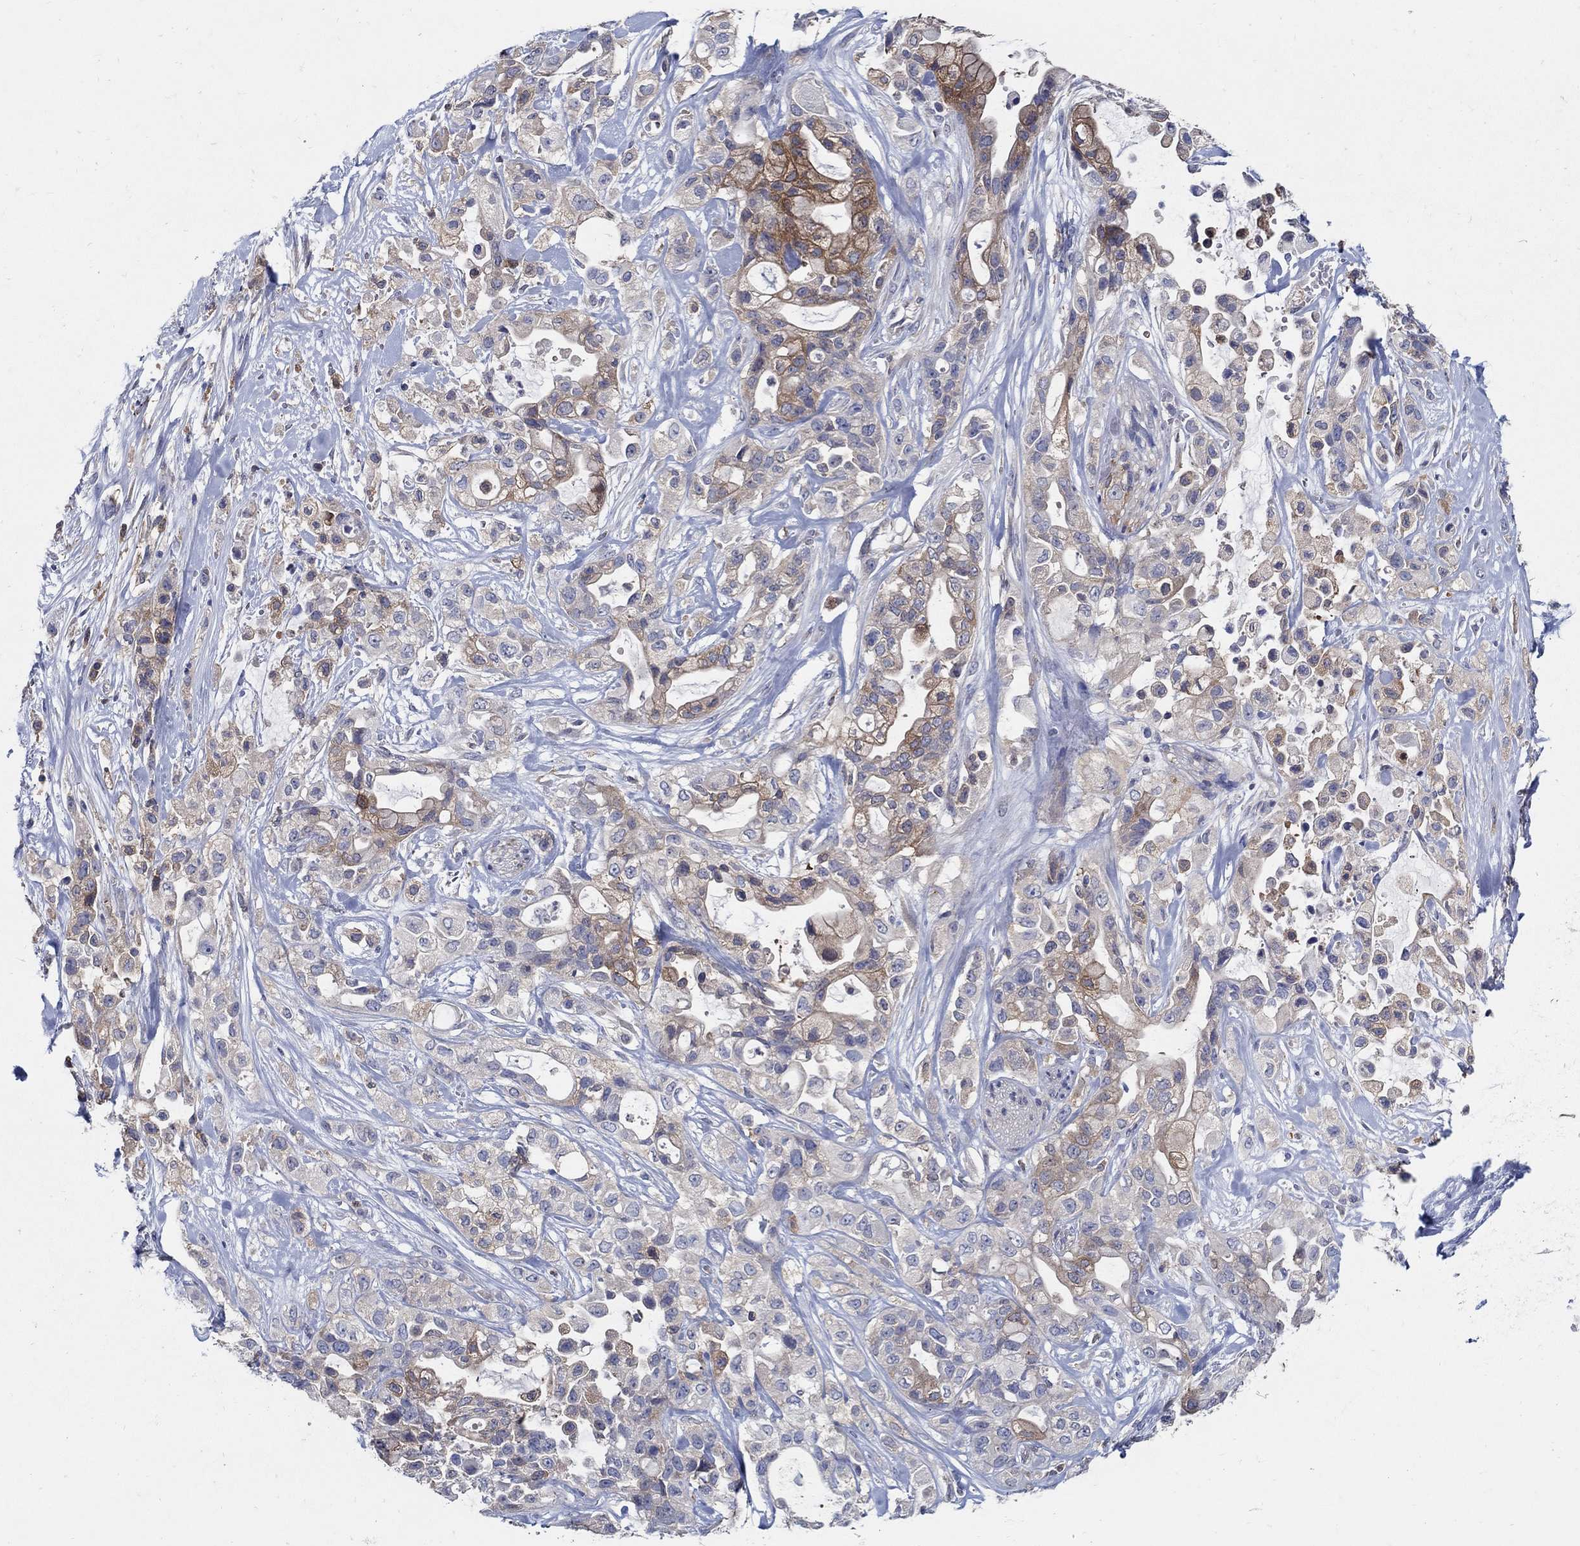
{"staining": {"intensity": "strong", "quantity": "<25%", "location": "cytoplasmic/membranous"}, "tissue": "pancreatic cancer", "cell_type": "Tumor cells", "image_type": "cancer", "snomed": [{"axis": "morphology", "description": "Adenocarcinoma, NOS"}, {"axis": "topography", "description": "Pancreas"}], "caption": "Pancreatic adenocarcinoma tissue demonstrates strong cytoplasmic/membranous staining in about <25% of tumor cells, visualized by immunohistochemistry.", "gene": "MTHFR", "patient": {"sex": "male", "age": 44}}